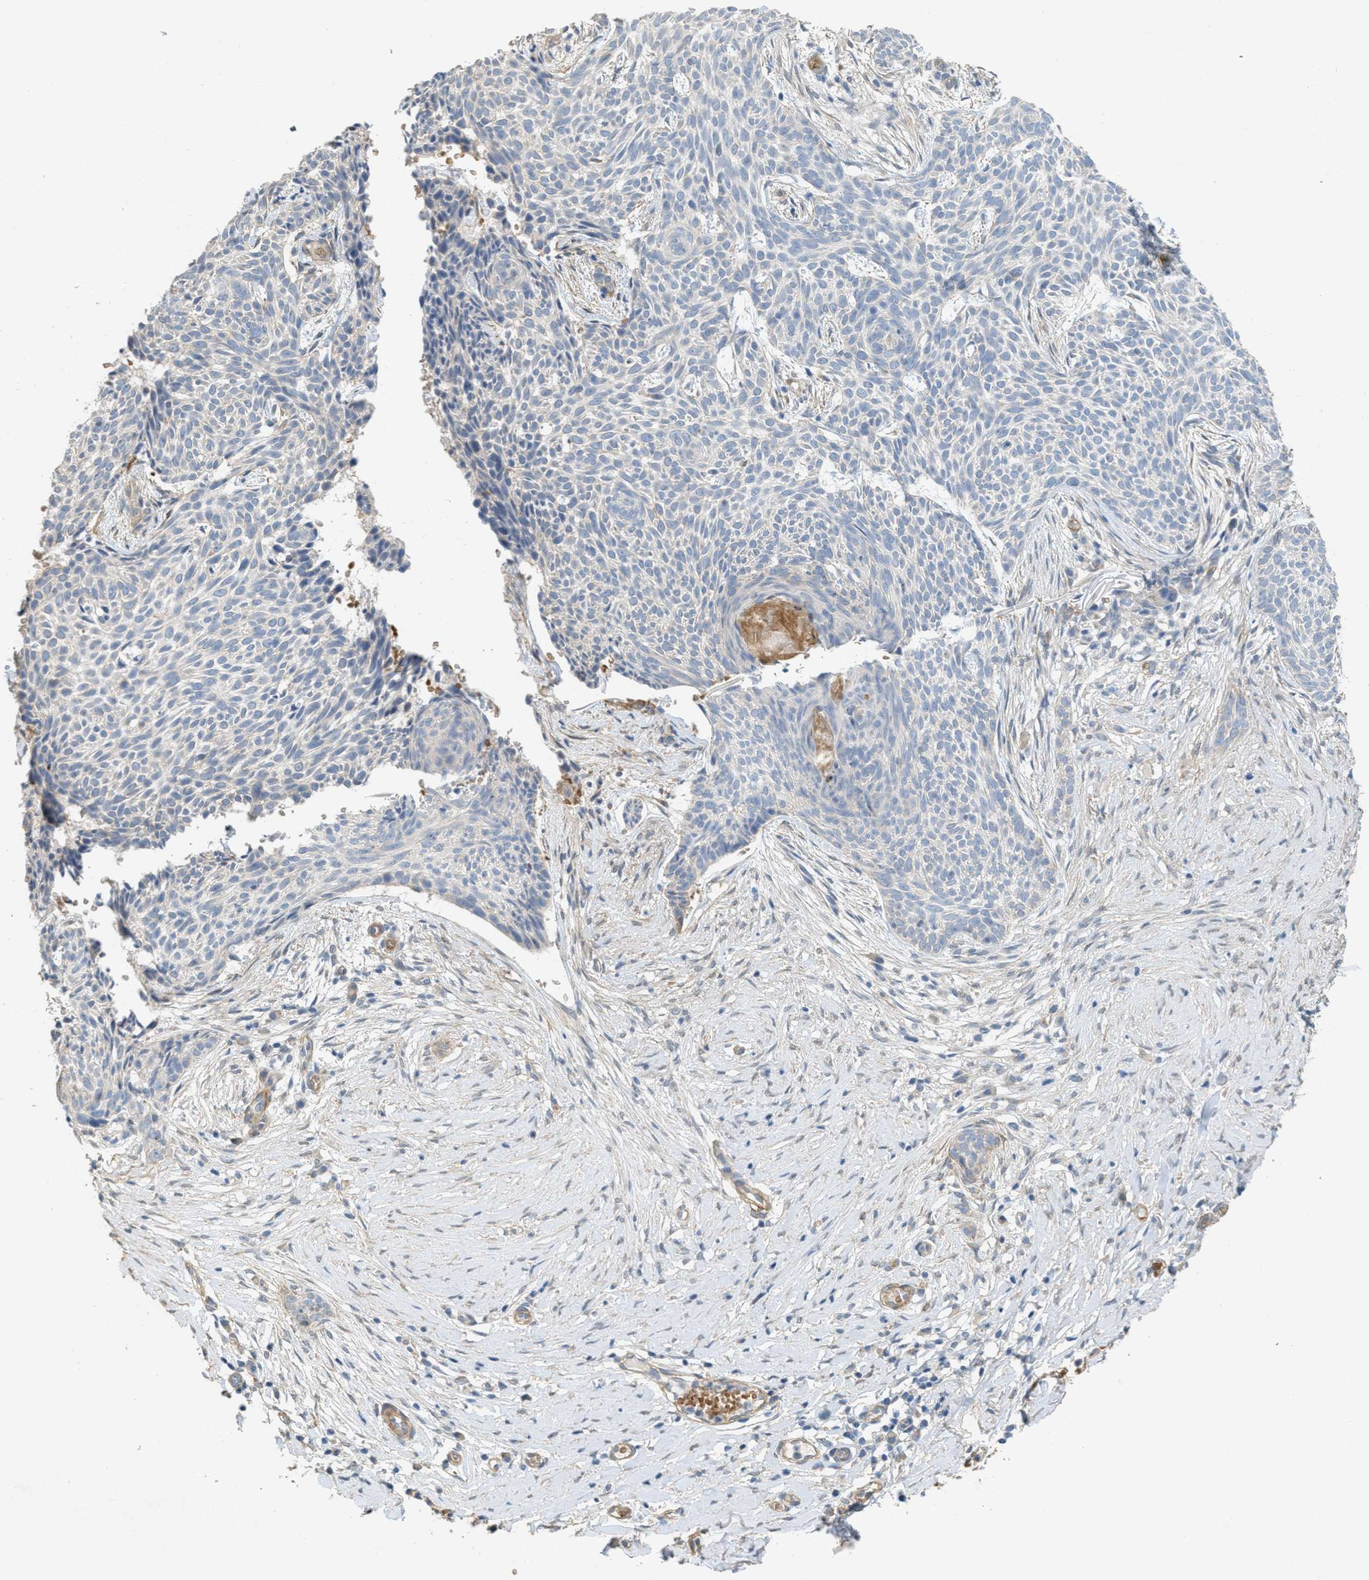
{"staining": {"intensity": "weak", "quantity": "<25%", "location": "cytoplasmic/membranous"}, "tissue": "skin cancer", "cell_type": "Tumor cells", "image_type": "cancer", "snomed": [{"axis": "morphology", "description": "Basal cell carcinoma"}, {"axis": "topography", "description": "Skin"}], "caption": "Tumor cells are negative for protein expression in human skin basal cell carcinoma.", "gene": "MRS2", "patient": {"sex": "female", "age": 59}}